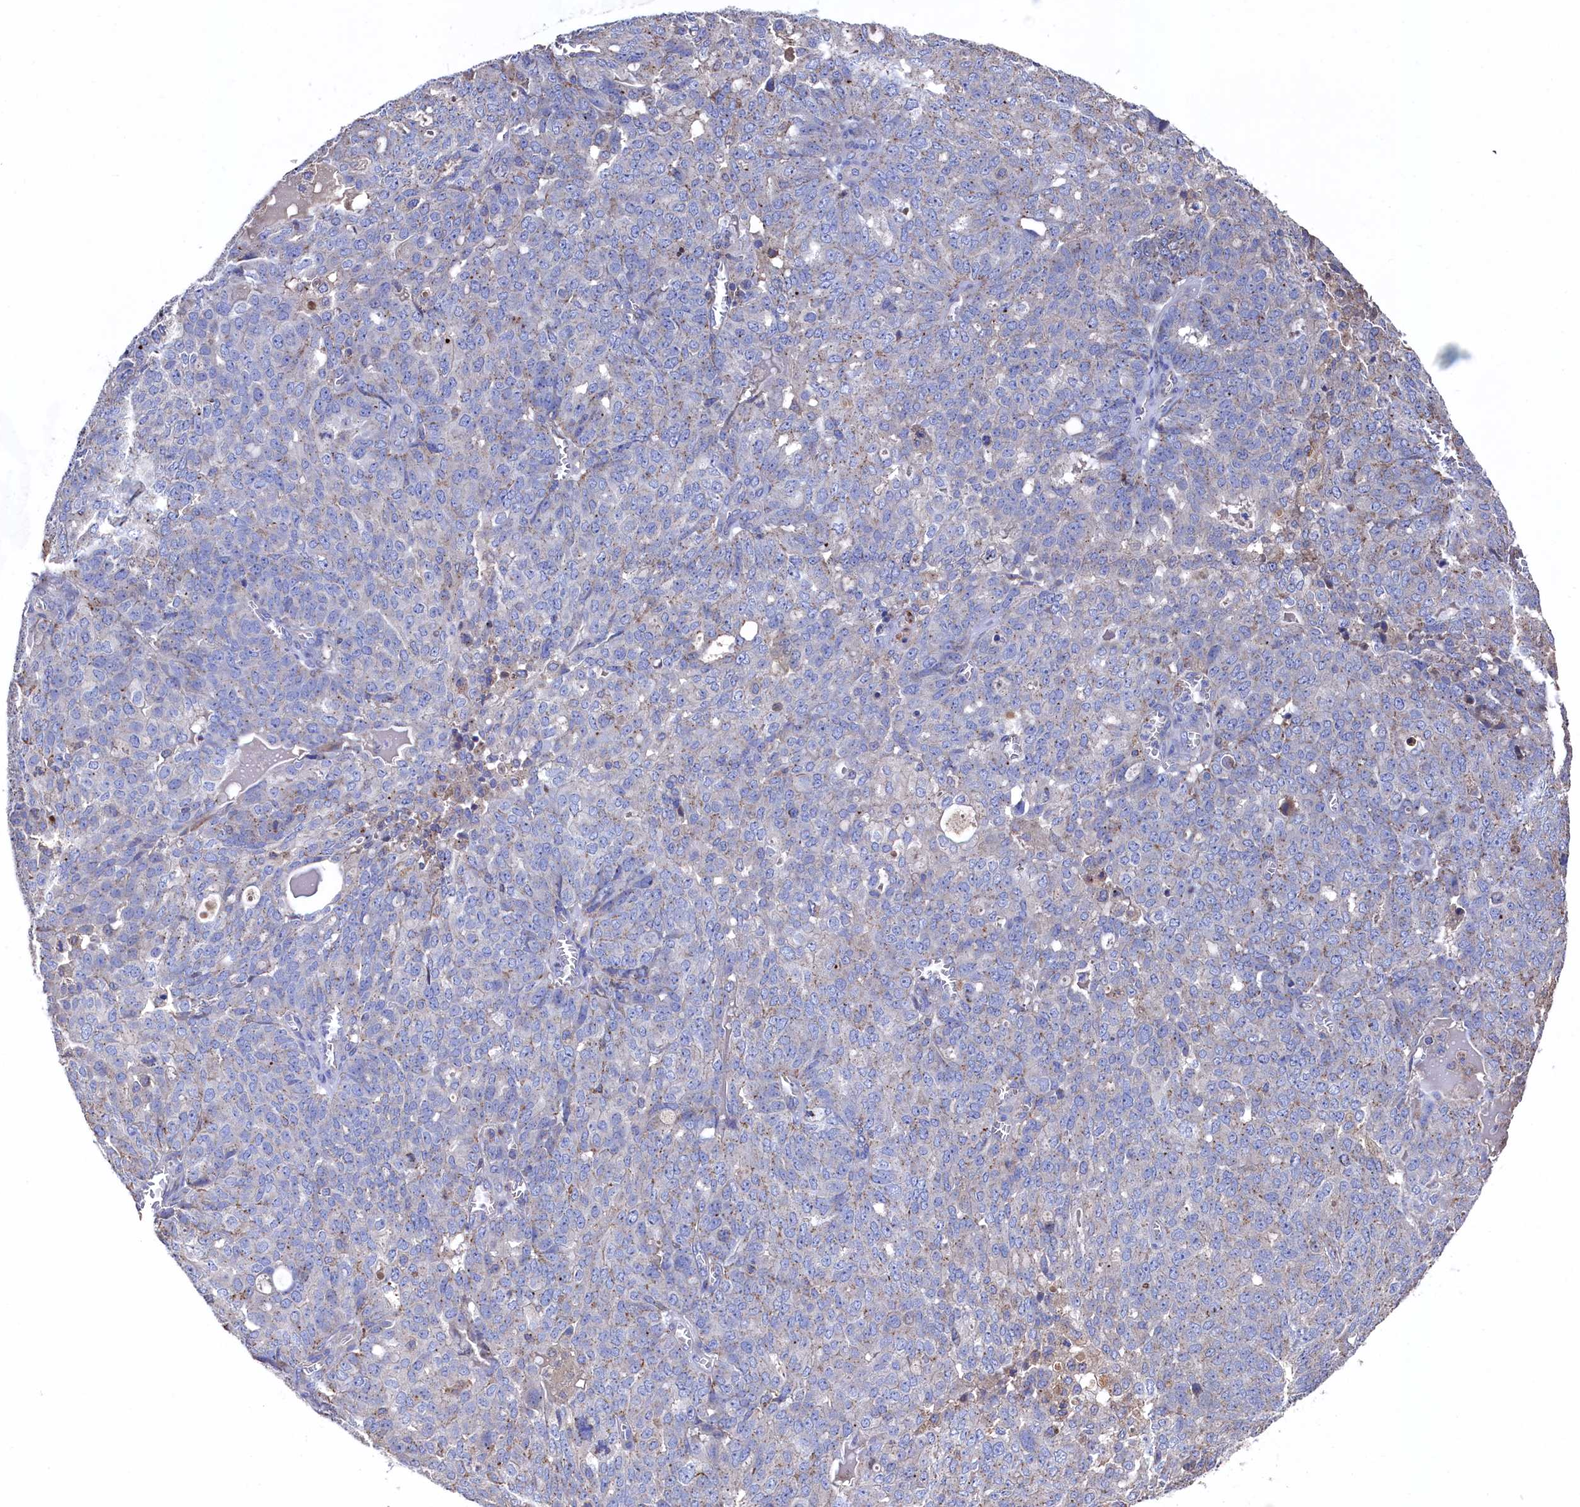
{"staining": {"intensity": "weak", "quantity": "<25%", "location": "cytoplasmic/membranous"}, "tissue": "ovarian cancer", "cell_type": "Tumor cells", "image_type": "cancer", "snomed": [{"axis": "morphology", "description": "Cystadenocarcinoma, serous, NOS"}, {"axis": "topography", "description": "Soft tissue"}, {"axis": "topography", "description": "Ovary"}], "caption": "There is no significant positivity in tumor cells of serous cystadenocarcinoma (ovarian).", "gene": "TK2", "patient": {"sex": "female", "age": 57}}